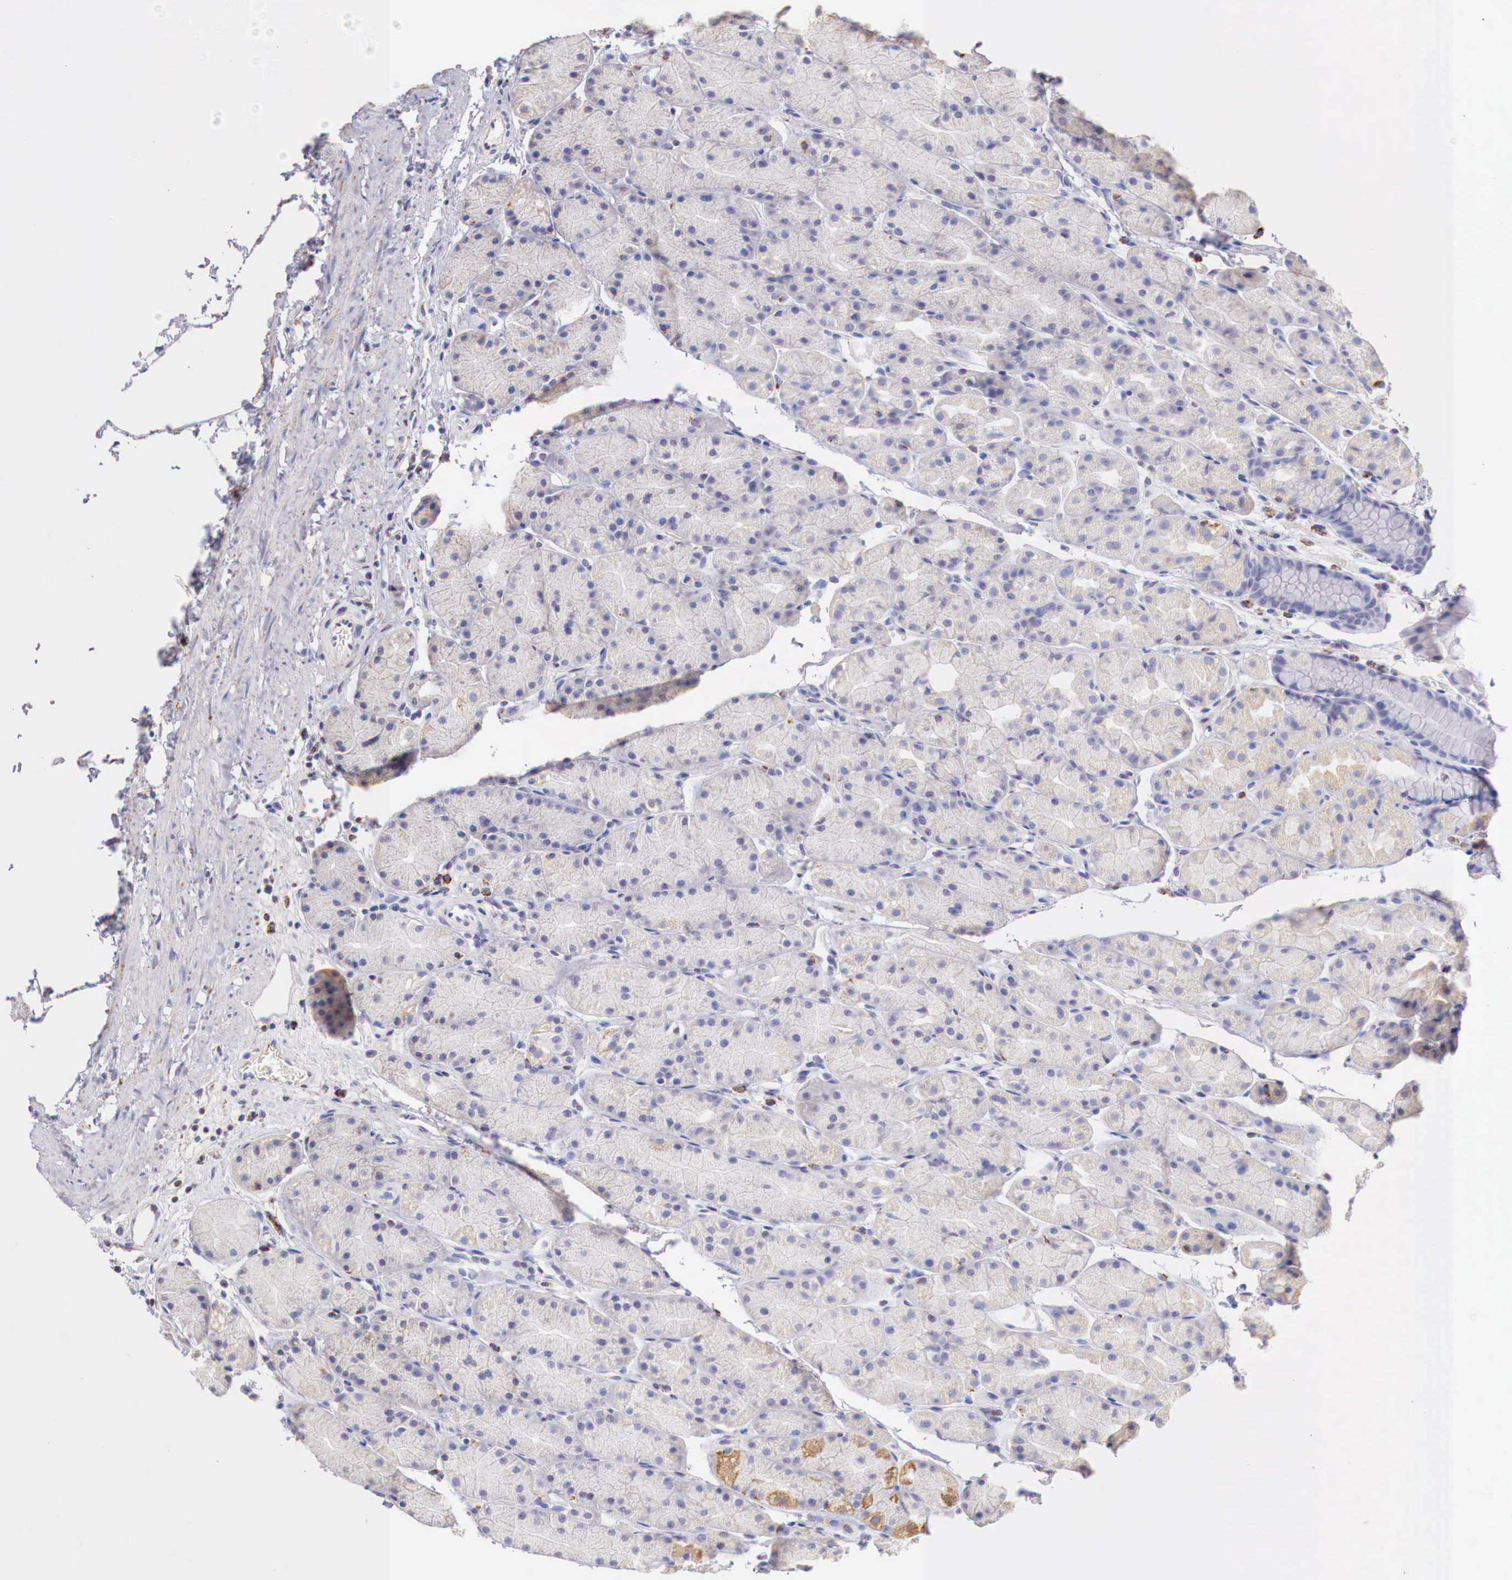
{"staining": {"intensity": "weak", "quantity": "25%-75%", "location": "cytoplasmic/membranous"}, "tissue": "stomach", "cell_type": "Glandular cells", "image_type": "normal", "snomed": [{"axis": "morphology", "description": "Adenocarcinoma, NOS"}, {"axis": "topography", "description": "Stomach, upper"}], "caption": "Weak cytoplasmic/membranous staining for a protein is appreciated in about 25%-75% of glandular cells of benign stomach using IHC.", "gene": "IDH3G", "patient": {"sex": "male", "age": 47}}